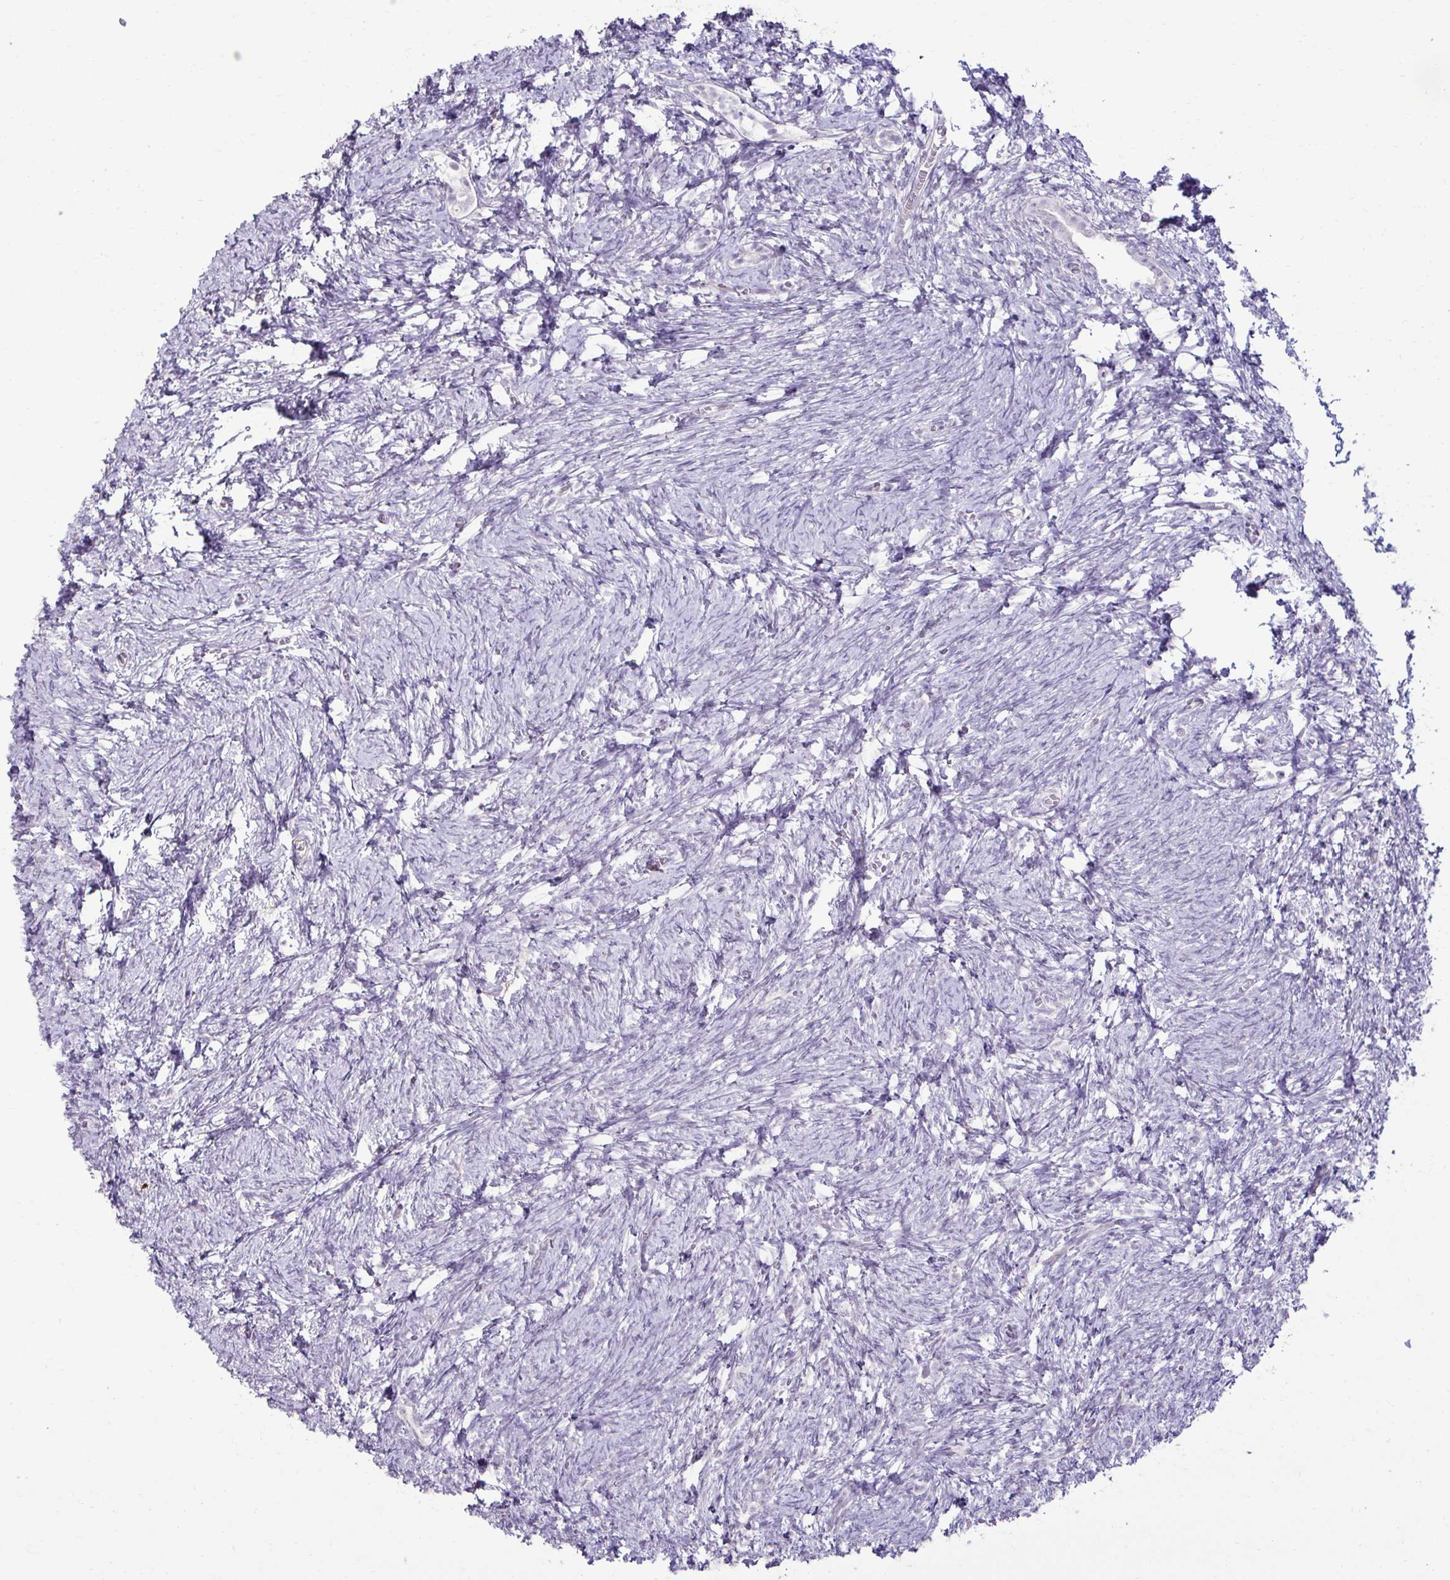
{"staining": {"intensity": "negative", "quantity": "none", "location": "none"}, "tissue": "ovary", "cell_type": "Ovarian stroma cells", "image_type": "normal", "snomed": [{"axis": "morphology", "description": "Normal tissue, NOS"}, {"axis": "topography", "description": "Ovary"}], "caption": "Ovary stained for a protein using IHC shows no staining ovarian stroma cells.", "gene": "SLC30A3", "patient": {"sex": "female", "age": 41}}